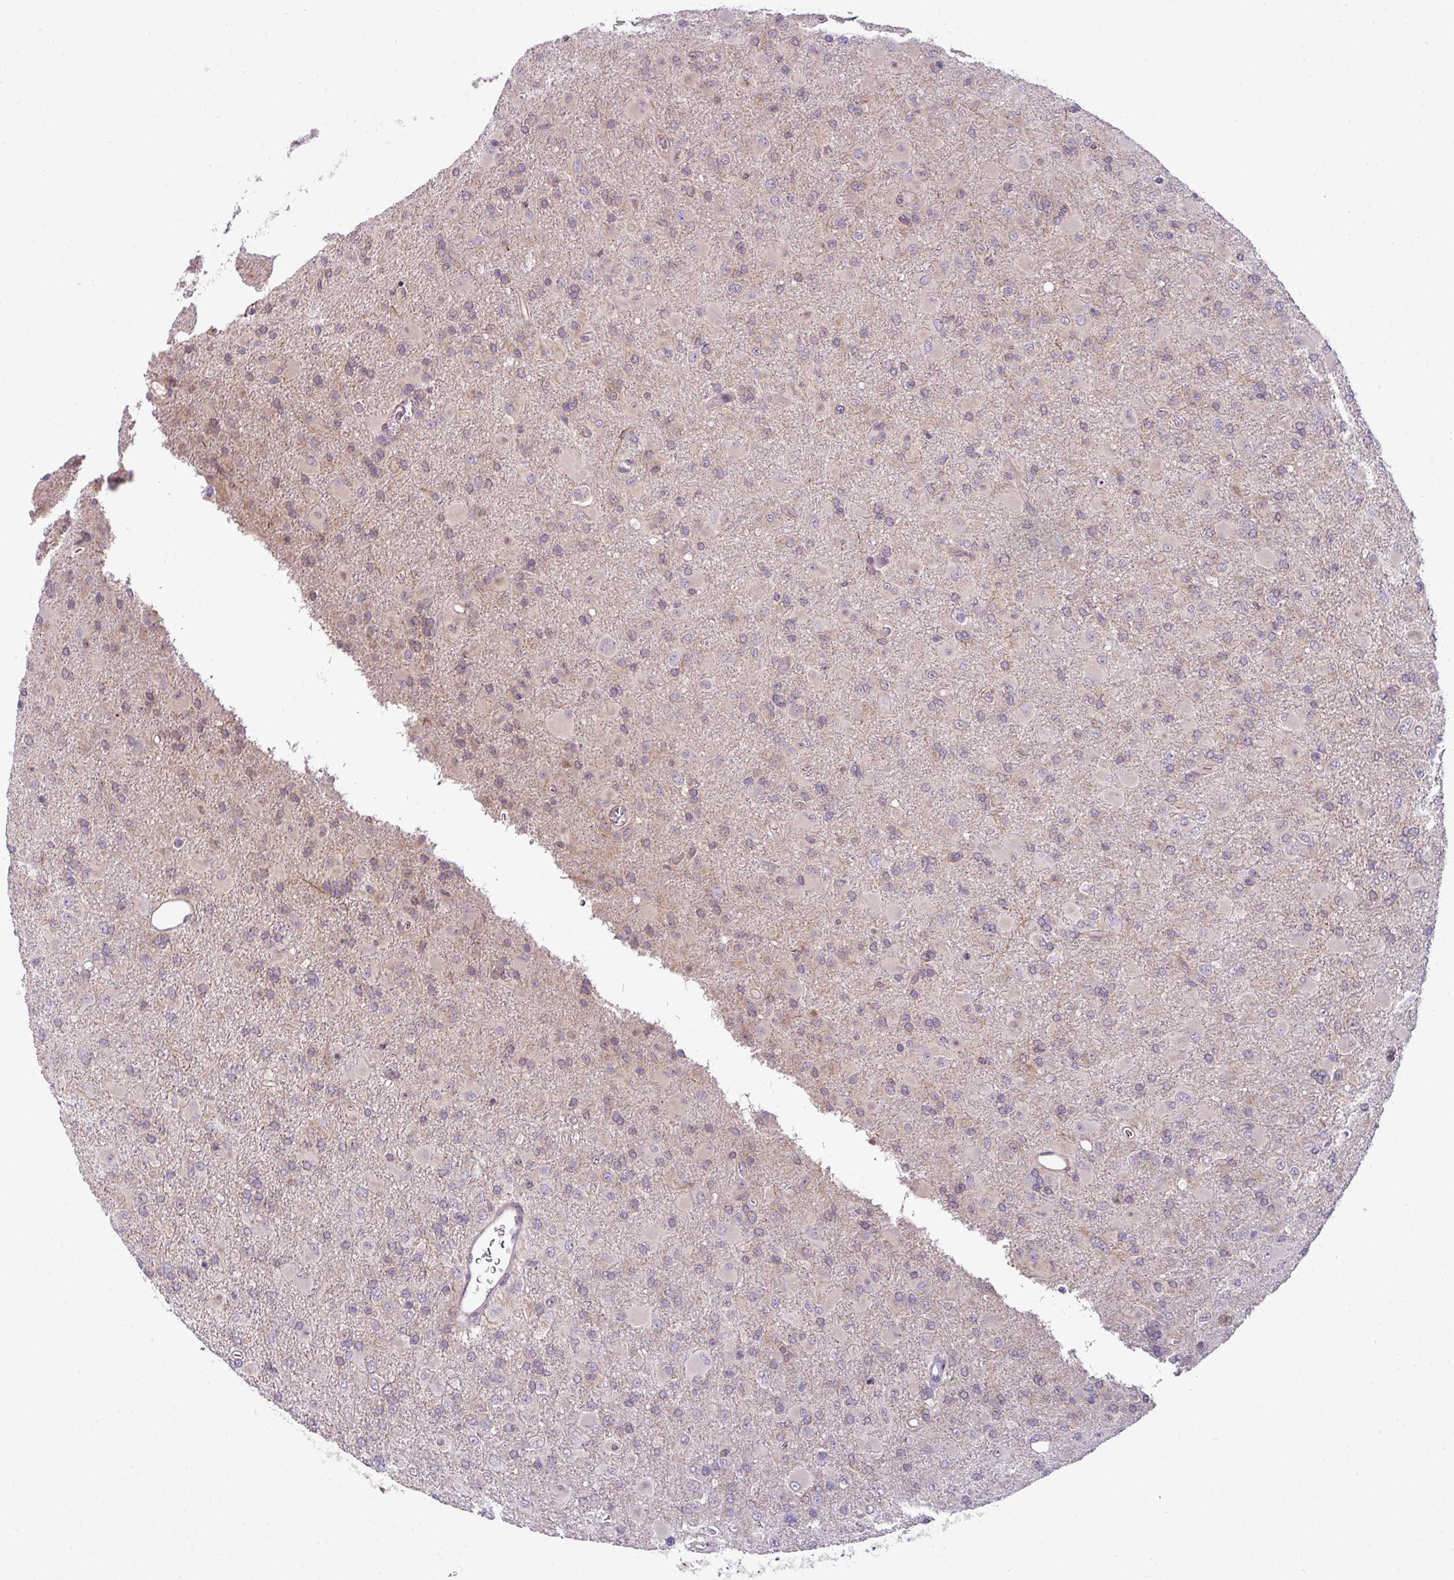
{"staining": {"intensity": "negative", "quantity": "none", "location": "none"}, "tissue": "glioma", "cell_type": "Tumor cells", "image_type": "cancer", "snomed": [{"axis": "morphology", "description": "Glioma, malignant, Low grade"}, {"axis": "topography", "description": "Brain"}], "caption": "This is a micrograph of immunohistochemistry (IHC) staining of low-grade glioma (malignant), which shows no expression in tumor cells. (Brightfield microscopy of DAB (3,3'-diaminobenzidine) immunohistochemistry at high magnification).", "gene": "DERPC", "patient": {"sex": "male", "age": 65}}